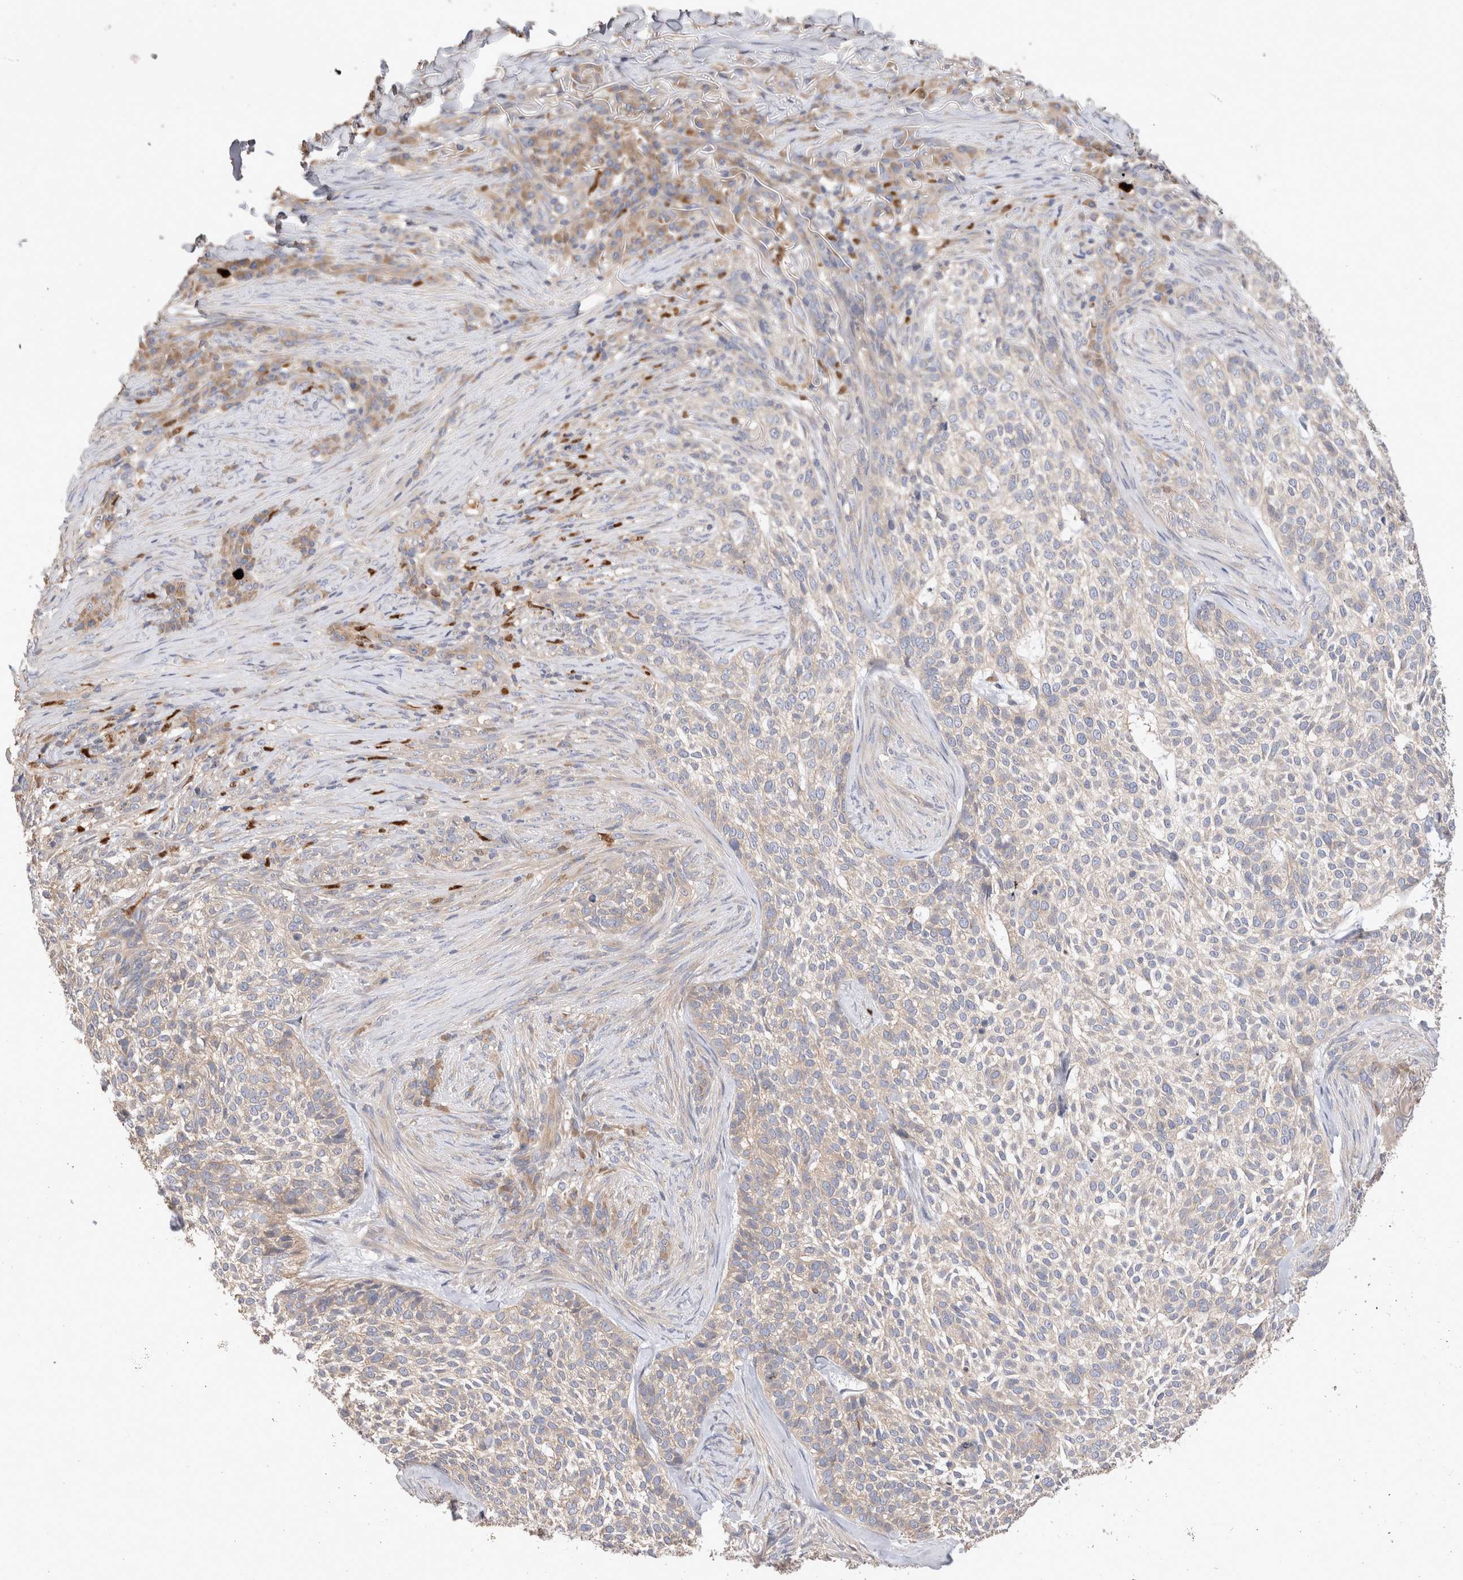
{"staining": {"intensity": "weak", "quantity": ">75%", "location": "cytoplasmic/membranous"}, "tissue": "skin cancer", "cell_type": "Tumor cells", "image_type": "cancer", "snomed": [{"axis": "morphology", "description": "Basal cell carcinoma"}, {"axis": "topography", "description": "Skin"}], "caption": "Human skin cancer stained with a protein marker demonstrates weak staining in tumor cells.", "gene": "NXT2", "patient": {"sex": "female", "age": 64}}